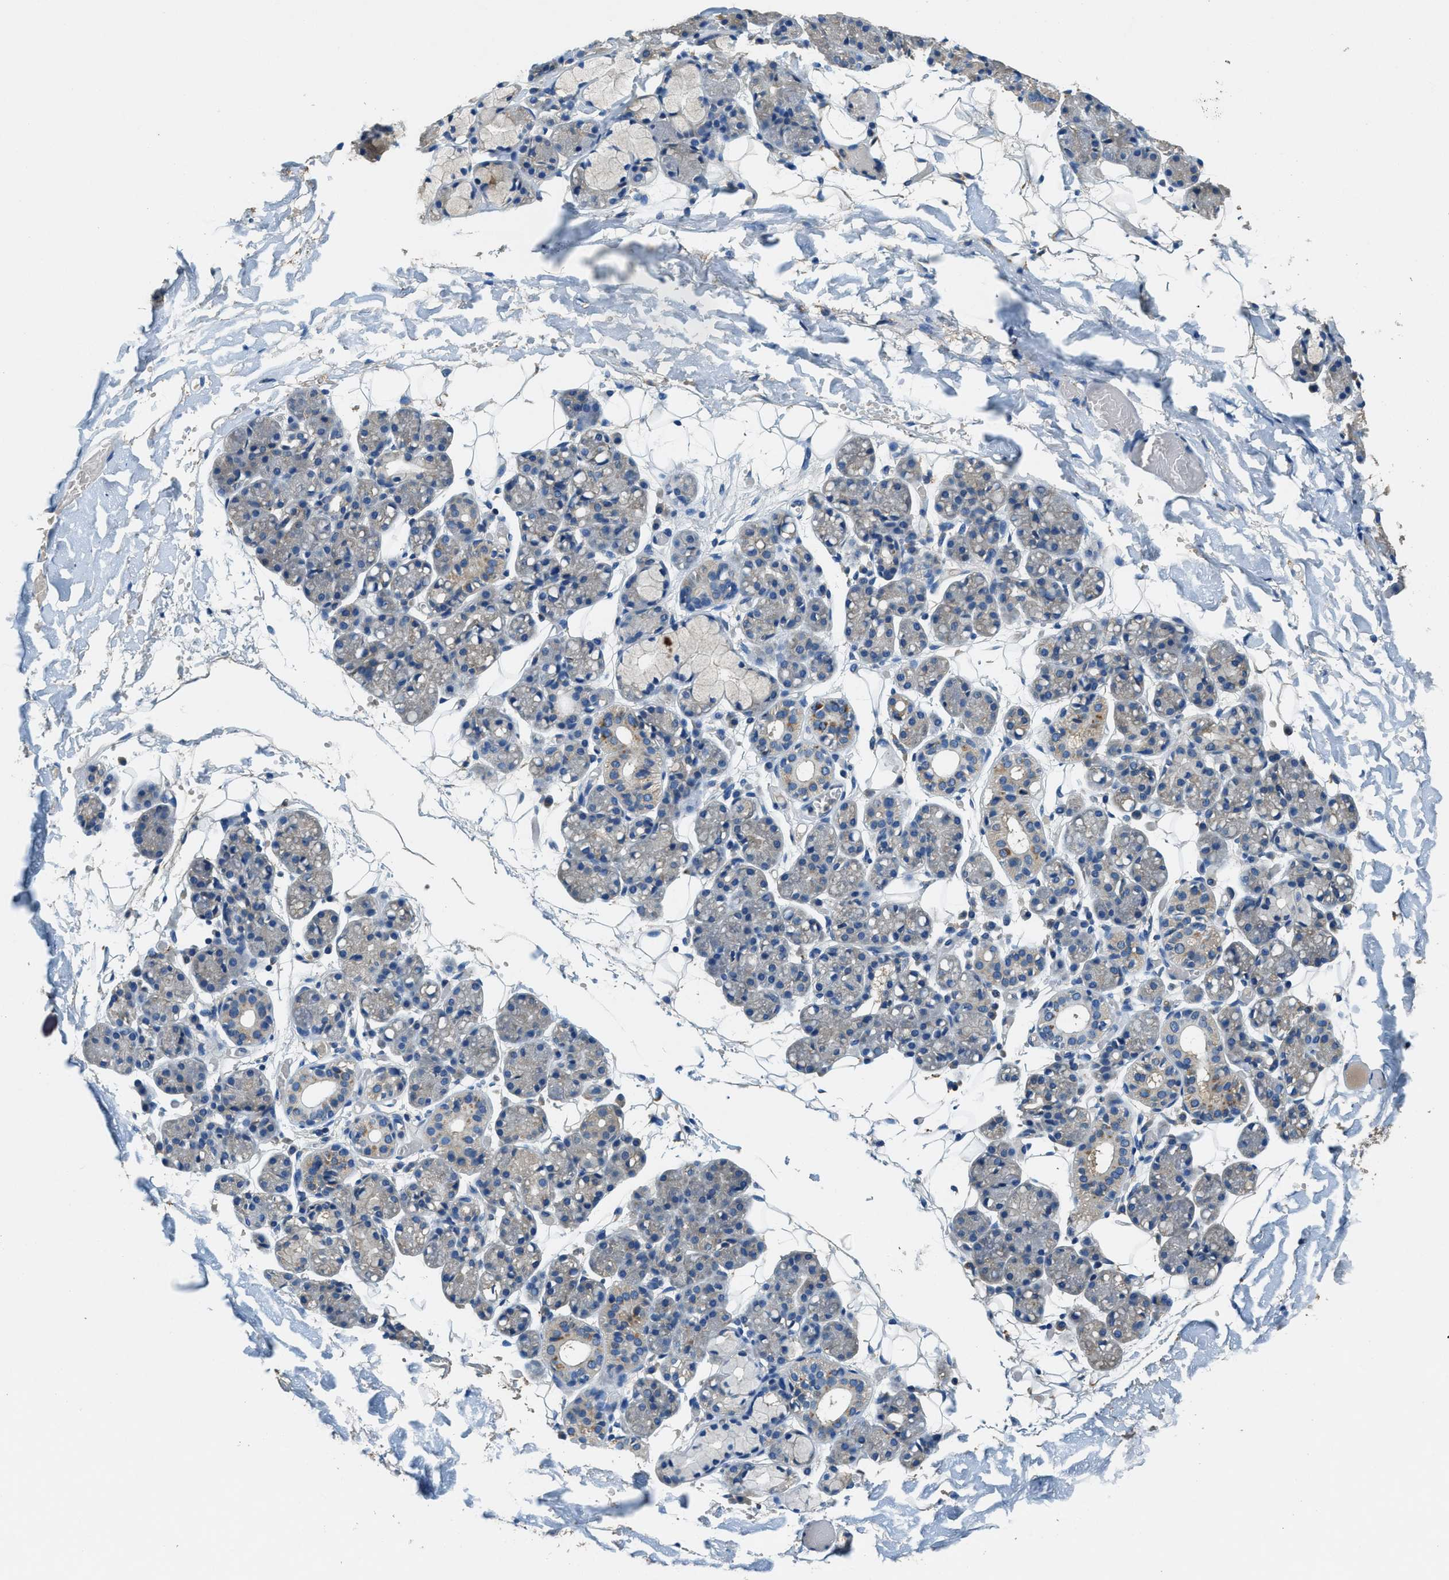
{"staining": {"intensity": "negative", "quantity": "none", "location": "none"}, "tissue": "salivary gland", "cell_type": "Glandular cells", "image_type": "normal", "snomed": [{"axis": "morphology", "description": "Normal tissue, NOS"}, {"axis": "topography", "description": "Salivary gland"}], "caption": "Immunohistochemistry (IHC) photomicrograph of benign salivary gland: human salivary gland stained with DAB (3,3'-diaminobenzidine) reveals no significant protein staining in glandular cells.", "gene": "BLOC1S1", "patient": {"sex": "male", "age": 63}}